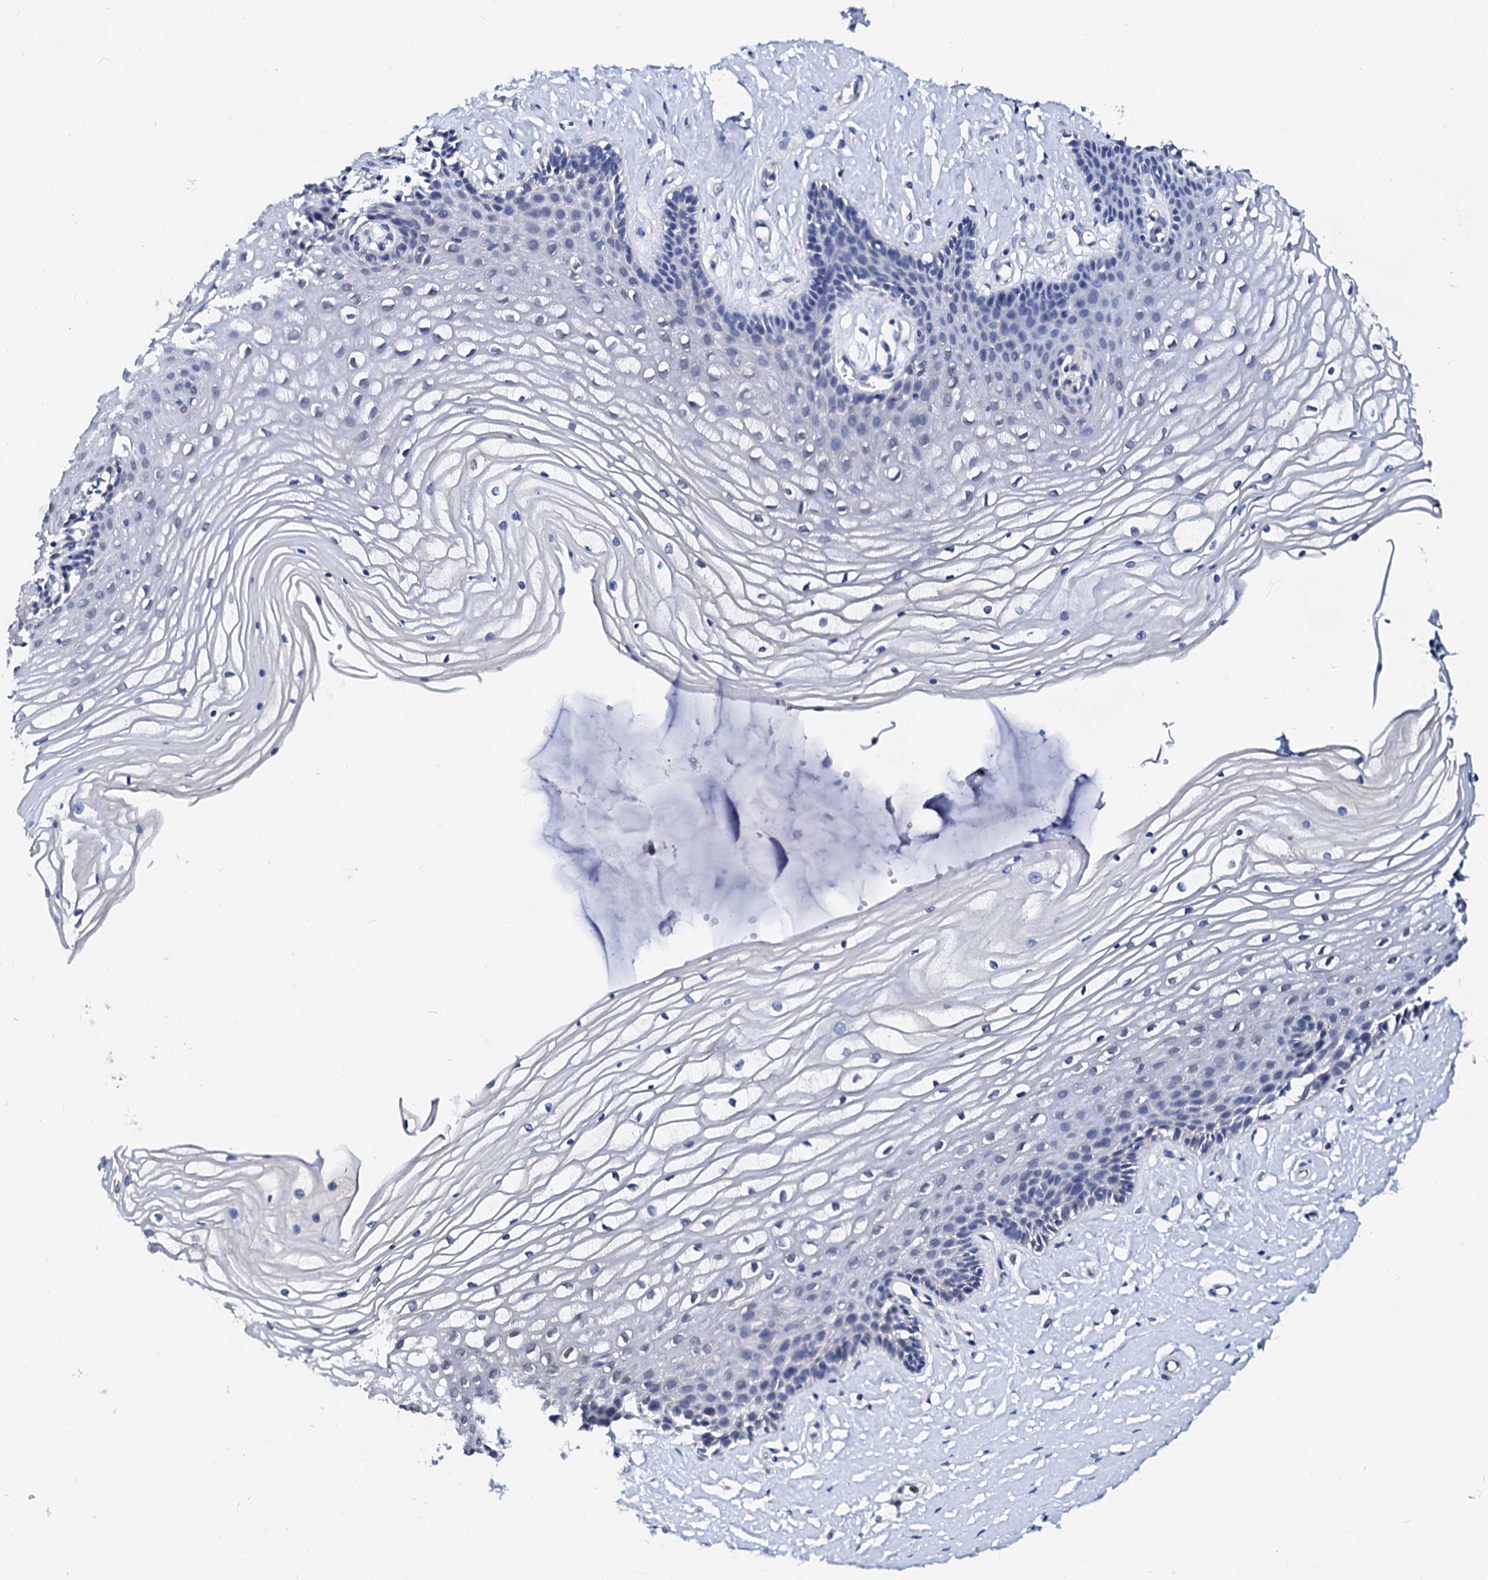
{"staining": {"intensity": "negative", "quantity": "none", "location": "none"}, "tissue": "vagina", "cell_type": "Squamous epithelial cells", "image_type": "normal", "snomed": [{"axis": "morphology", "description": "Normal tissue, NOS"}, {"axis": "topography", "description": "Vagina"}, {"axis": "topography", "description": "Cervix"}], "caption": "Immunohistochemistry micrograph of normal human vagina stained for a protein (brown), which shows no staining in squamous epithelial cells. (Brightfield microscopy of DAB immunohistochemistry (IHC) at high magnification).", "gene": "CSN2", "patient": {"sex": "female", "age": 40}}